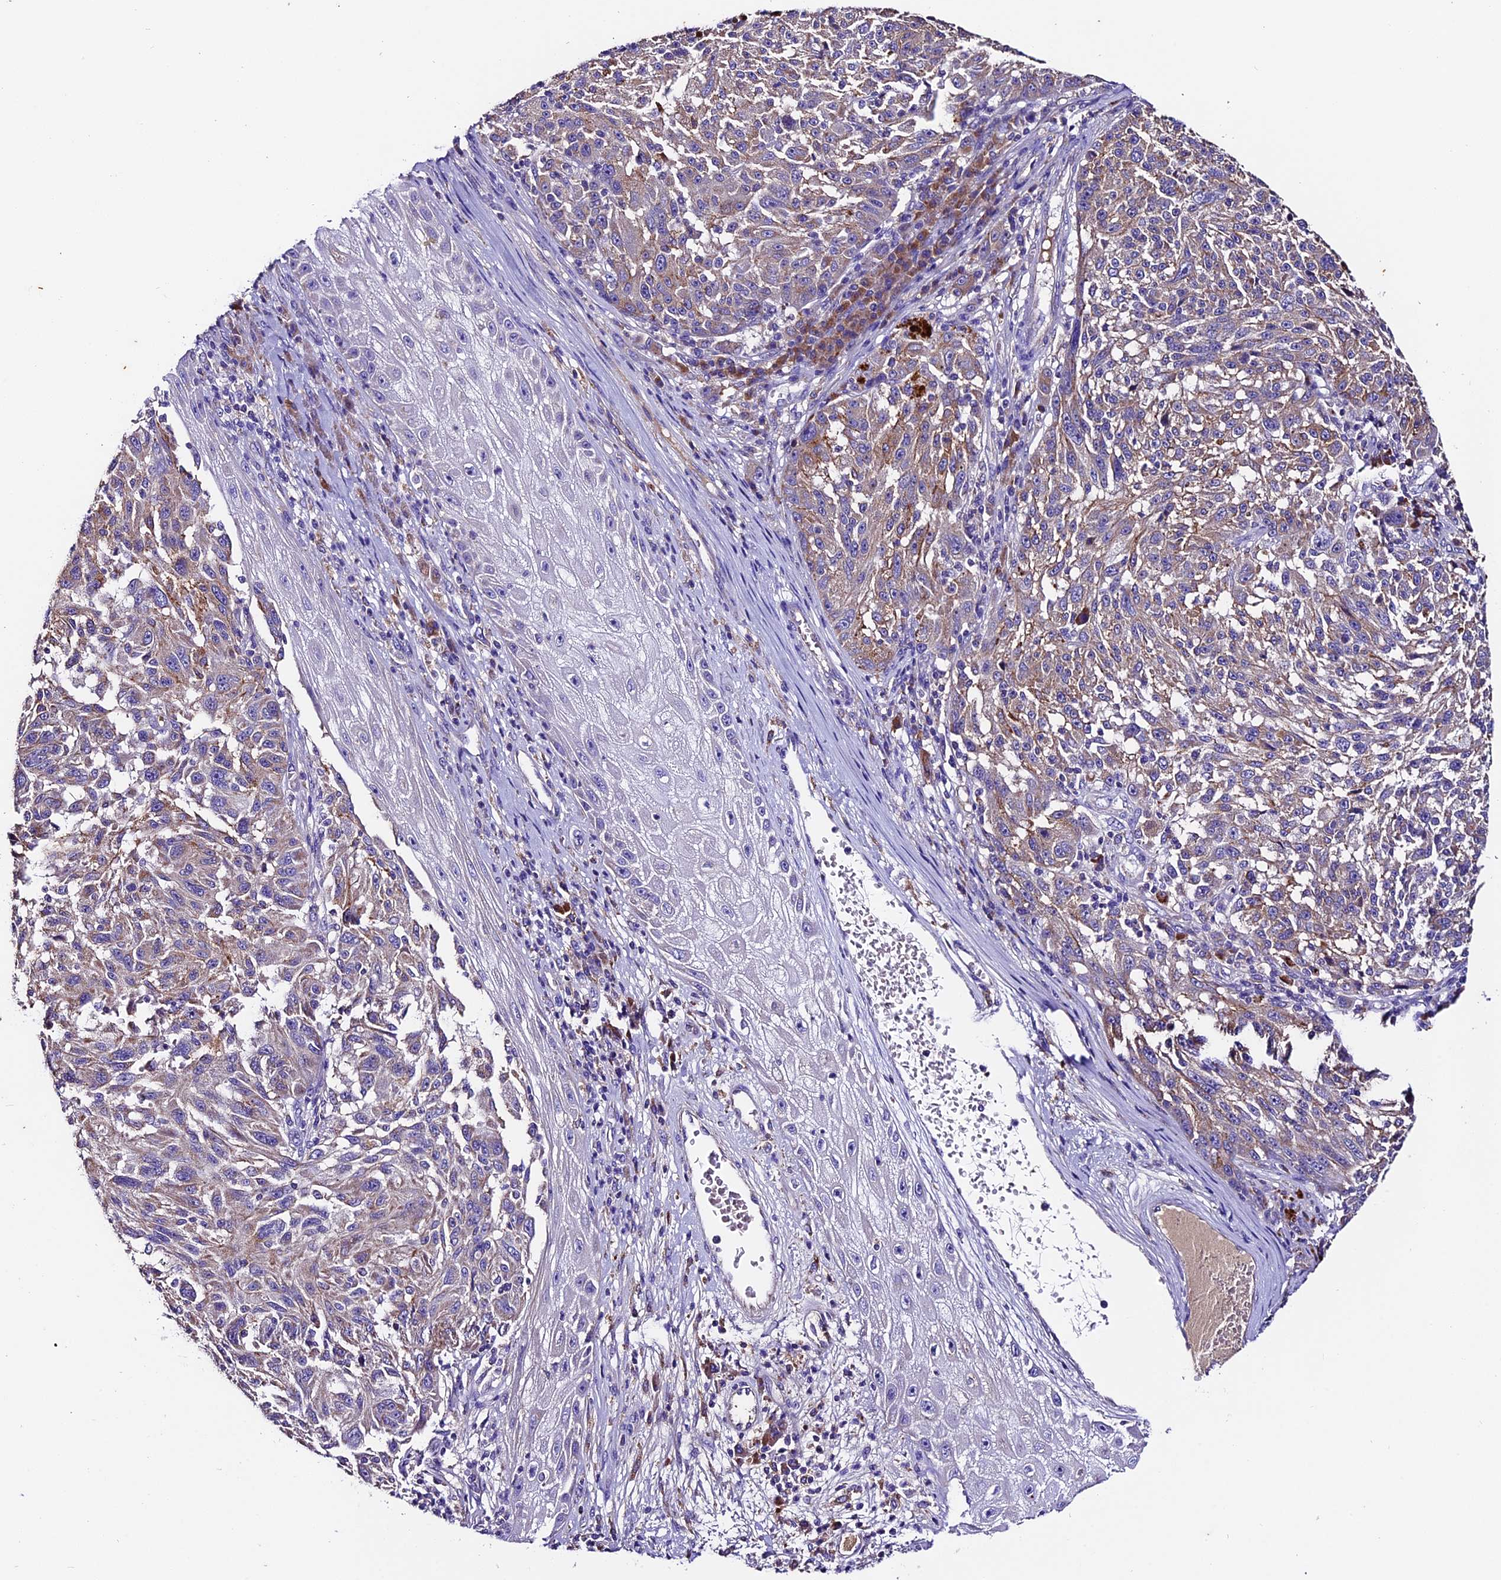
{"staining": {"intensity": "weak", "quantity": "<25%", "location": "cytoplasmic/membranous"}, "tissue": "melanoma", "cell_type": "Tumor cells", "image_type": "cancer", "snomed": [{"axis": "morphology", "description": "Malignant melanoma, NOS"}, {"axis": "topography", "description": "Skin"}], "caption": "A high-resolution micrograph shows immunohistochemistry (IHC) staining of melanoma, which demonstrates no significant staining in tumor cells.", "gene": "SIX5", "patient": {"sex": "male", "age": 53}}